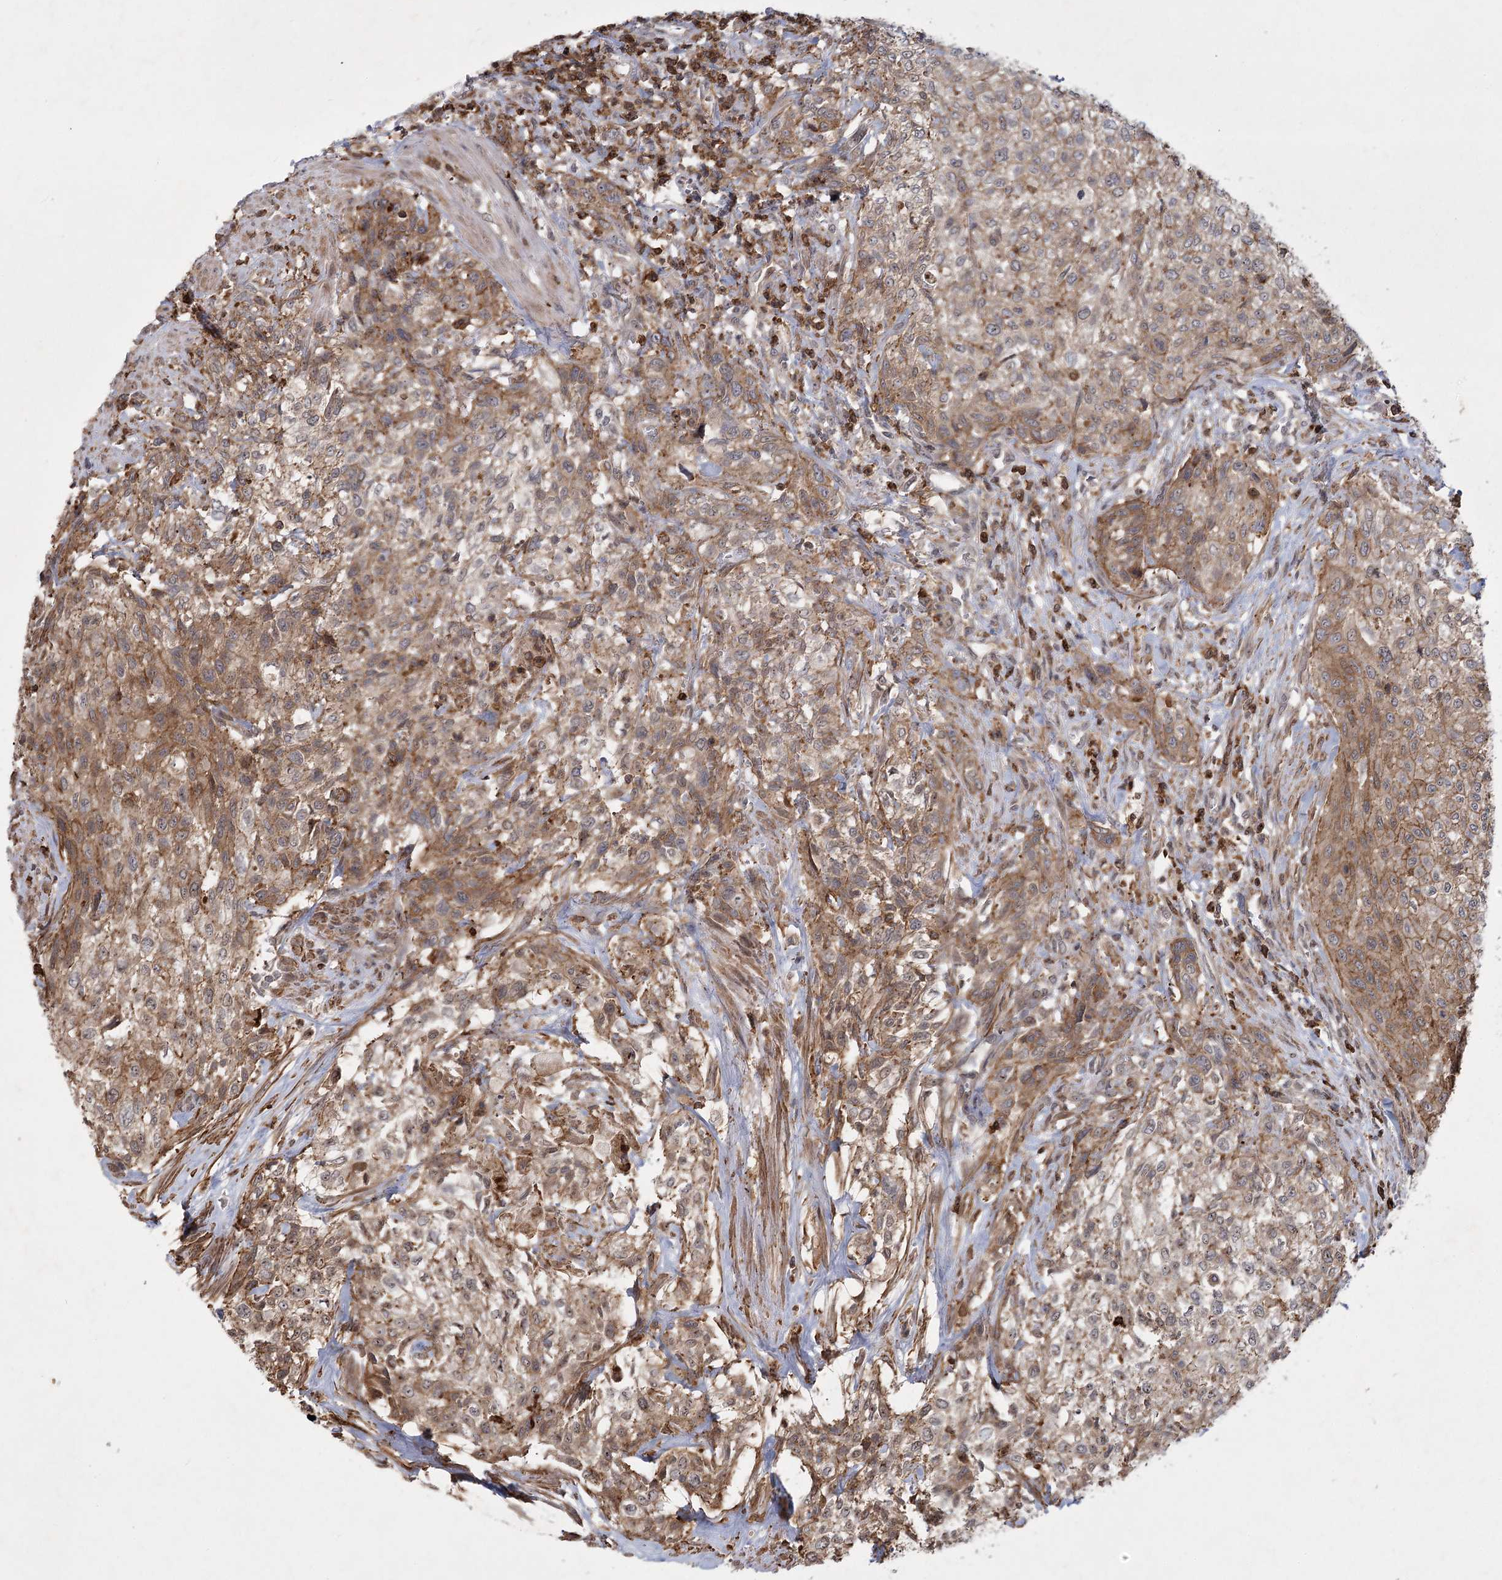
{"staining": {"intensity": "moderate", "quantity": ">75%", "location": "cytoplasmic/membranous"}, "tissue": "urothelial cancer", "cell_type": "Tumor cells", "image_type": "cancer", "snomed": [{"axis": "morphology", "description": "Normal tissue, NOS"}, {"axis": "morphology", "description": "Urothelial carcinoma, NOS"}, {"axis": "topography", "description": "Urinary bladder"}, {"axis": "topography", "description": "Peripheral nerve tissue"}], "caption": "Protein expression analysis of transitional cell carcinoma demonstrates moderate cytoplasmic/membranous positivity in about >75% of tumor cells. (Brightfield microscopy of DAB IHC at high magnification).", "gene": "MEPE", "patient": {"sex": "male", "age": 35}}